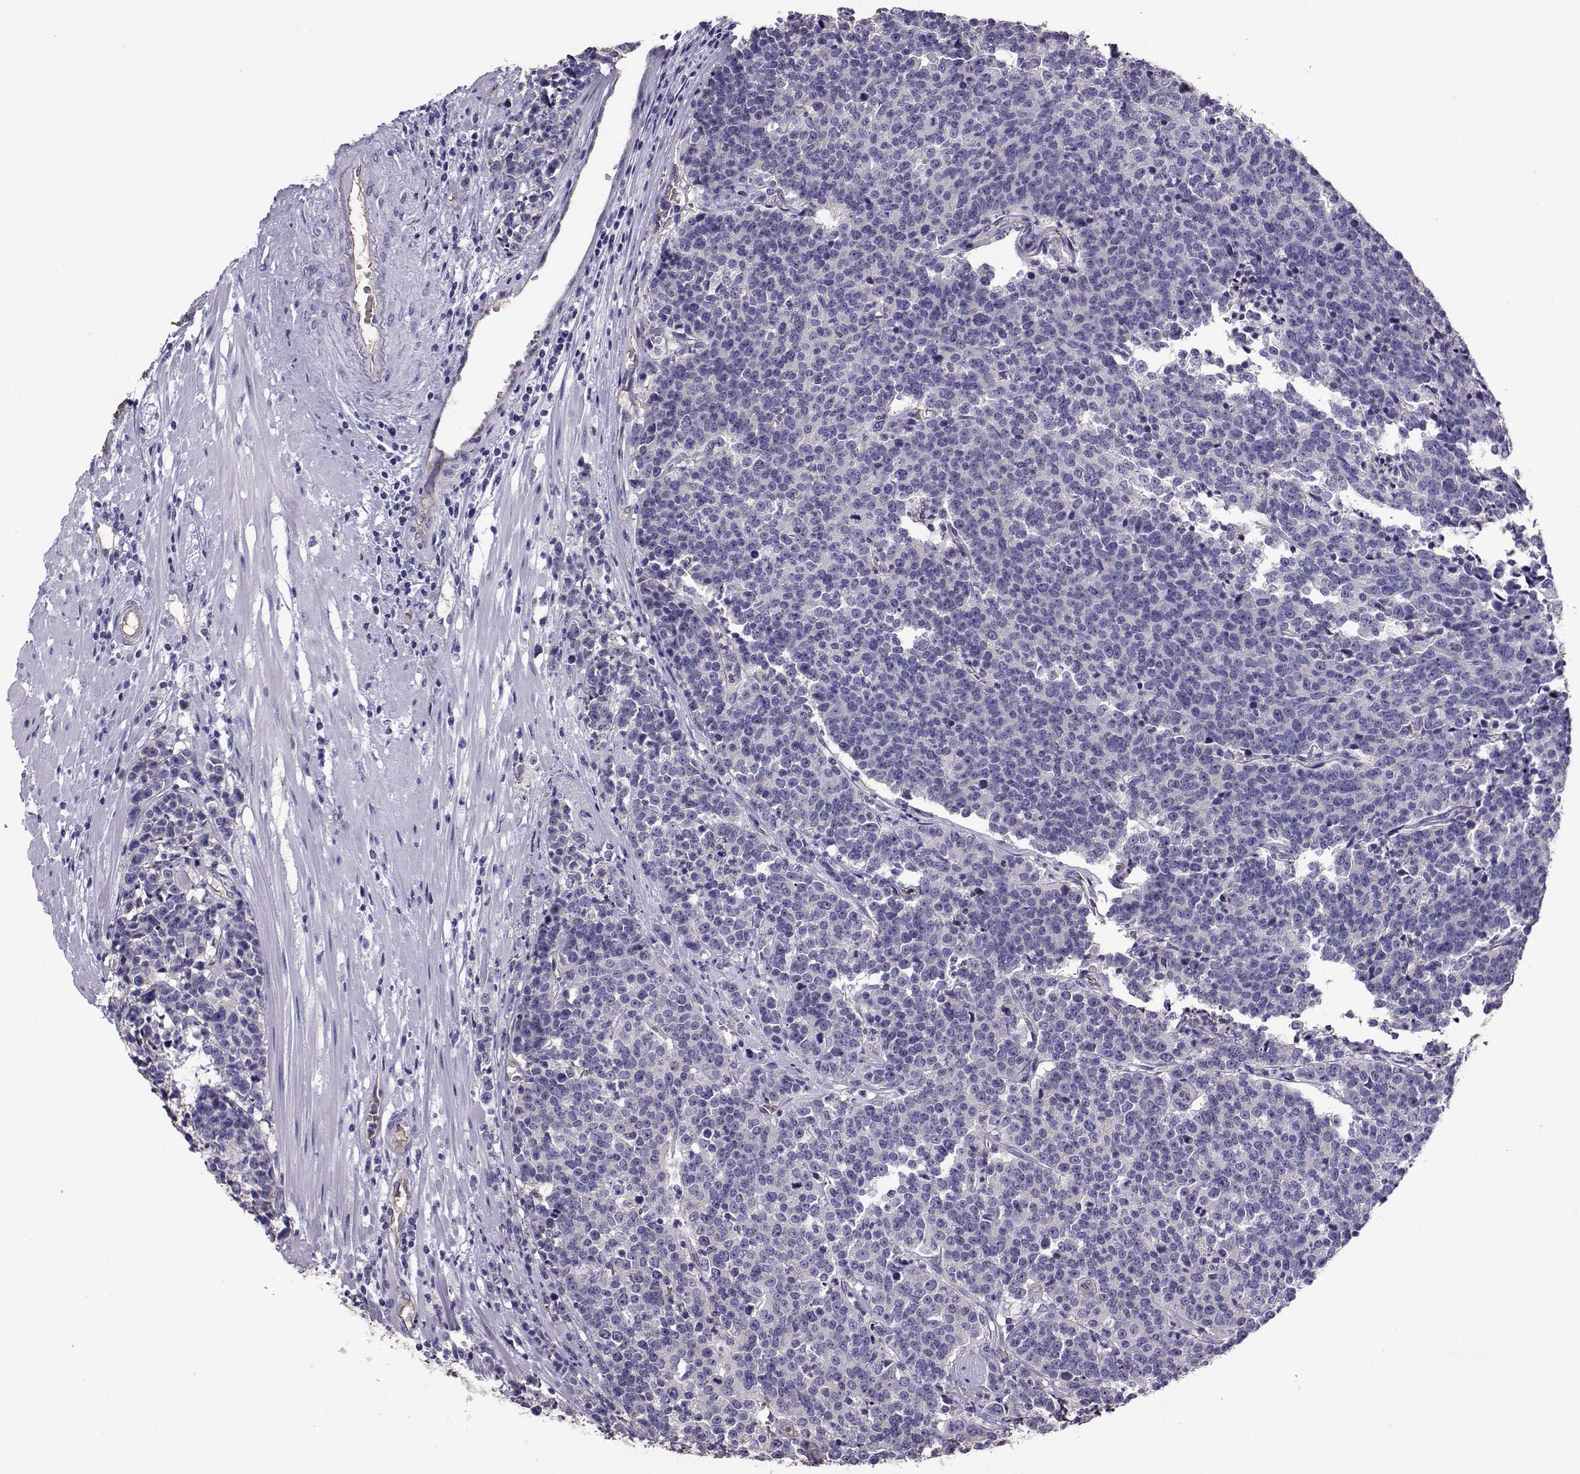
{"staining": {"intensity": "weak", "quantity": ">75%", "location": "cytoplasmic/membranous"}, "tissue": "prostate cancer", "cell_type": "Tumor cells", "image_type": "cancer", "snomed": [{"axis": "morphology", "description": "Adenocarcinoma, NOS"}, {"axis": "topography", "description": "Prostate"}], "caption": "The image exhibits staining of prostate cancer, revealing weak cytoplasmic/membranous protein expression (brown color) within tumor cells.", "gene": "CLUL1", "patient": {"sex": "male", "age": 67}}